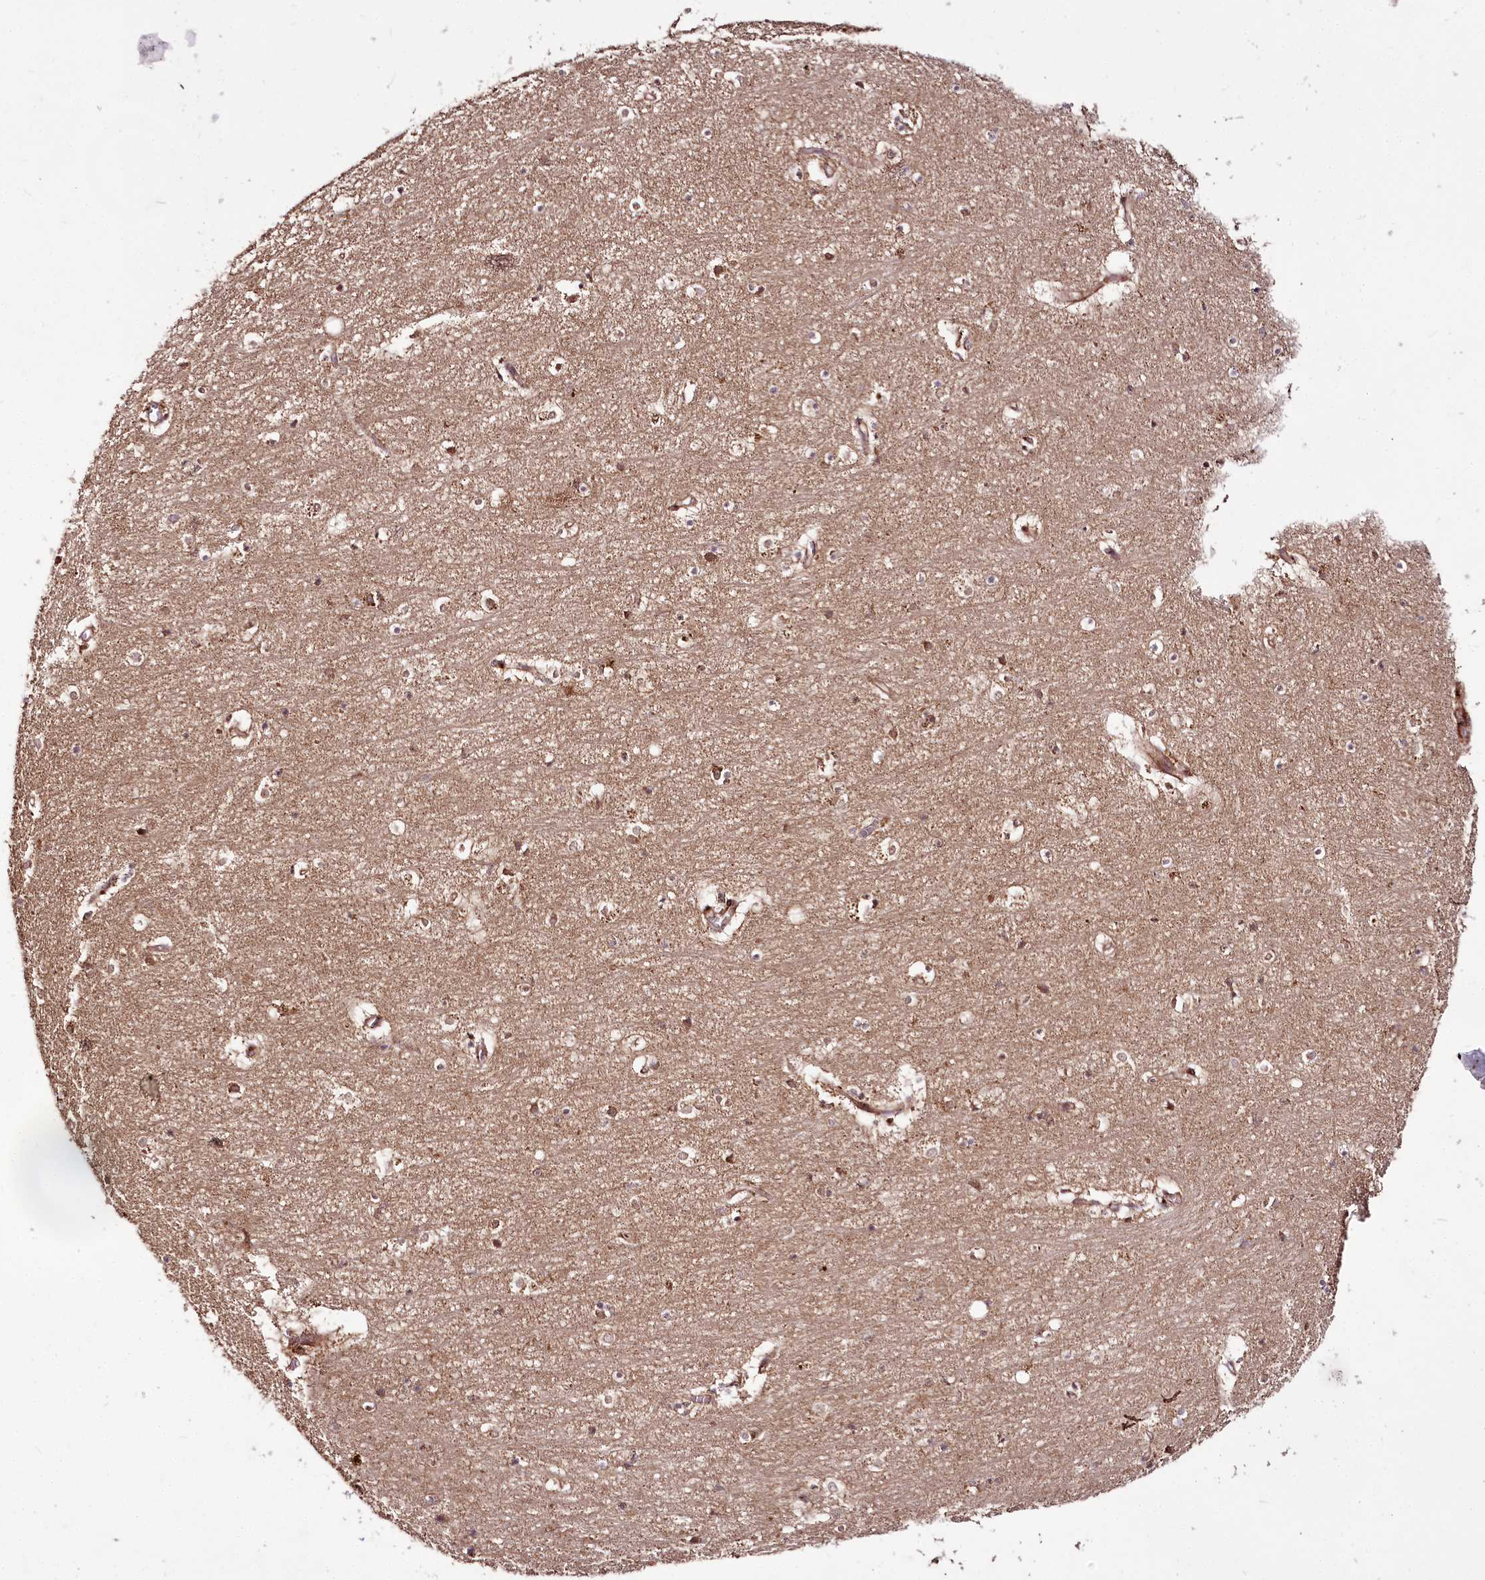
{"staining": {"intensity": "moderate", "quantity": "25%-75%", "location": "cytoplasmic/membranous"}, "tissue": "hippocampus", "cell_type": "Glial cells", "image_type": "normal", "snomed": [{"axis": "morphology", "description": "Normal tissue, NOS"}, {"axis": "topography", "description": "Hippocampus"}], "caption": "Protein expression analysis of unremarkable hippocampus demonstrates moderate cytoplasmic/membranous staining in about 25%-75% of glial cells.", "gene": "RAB7A", "patient": {"sex": "female", "age": 64}}